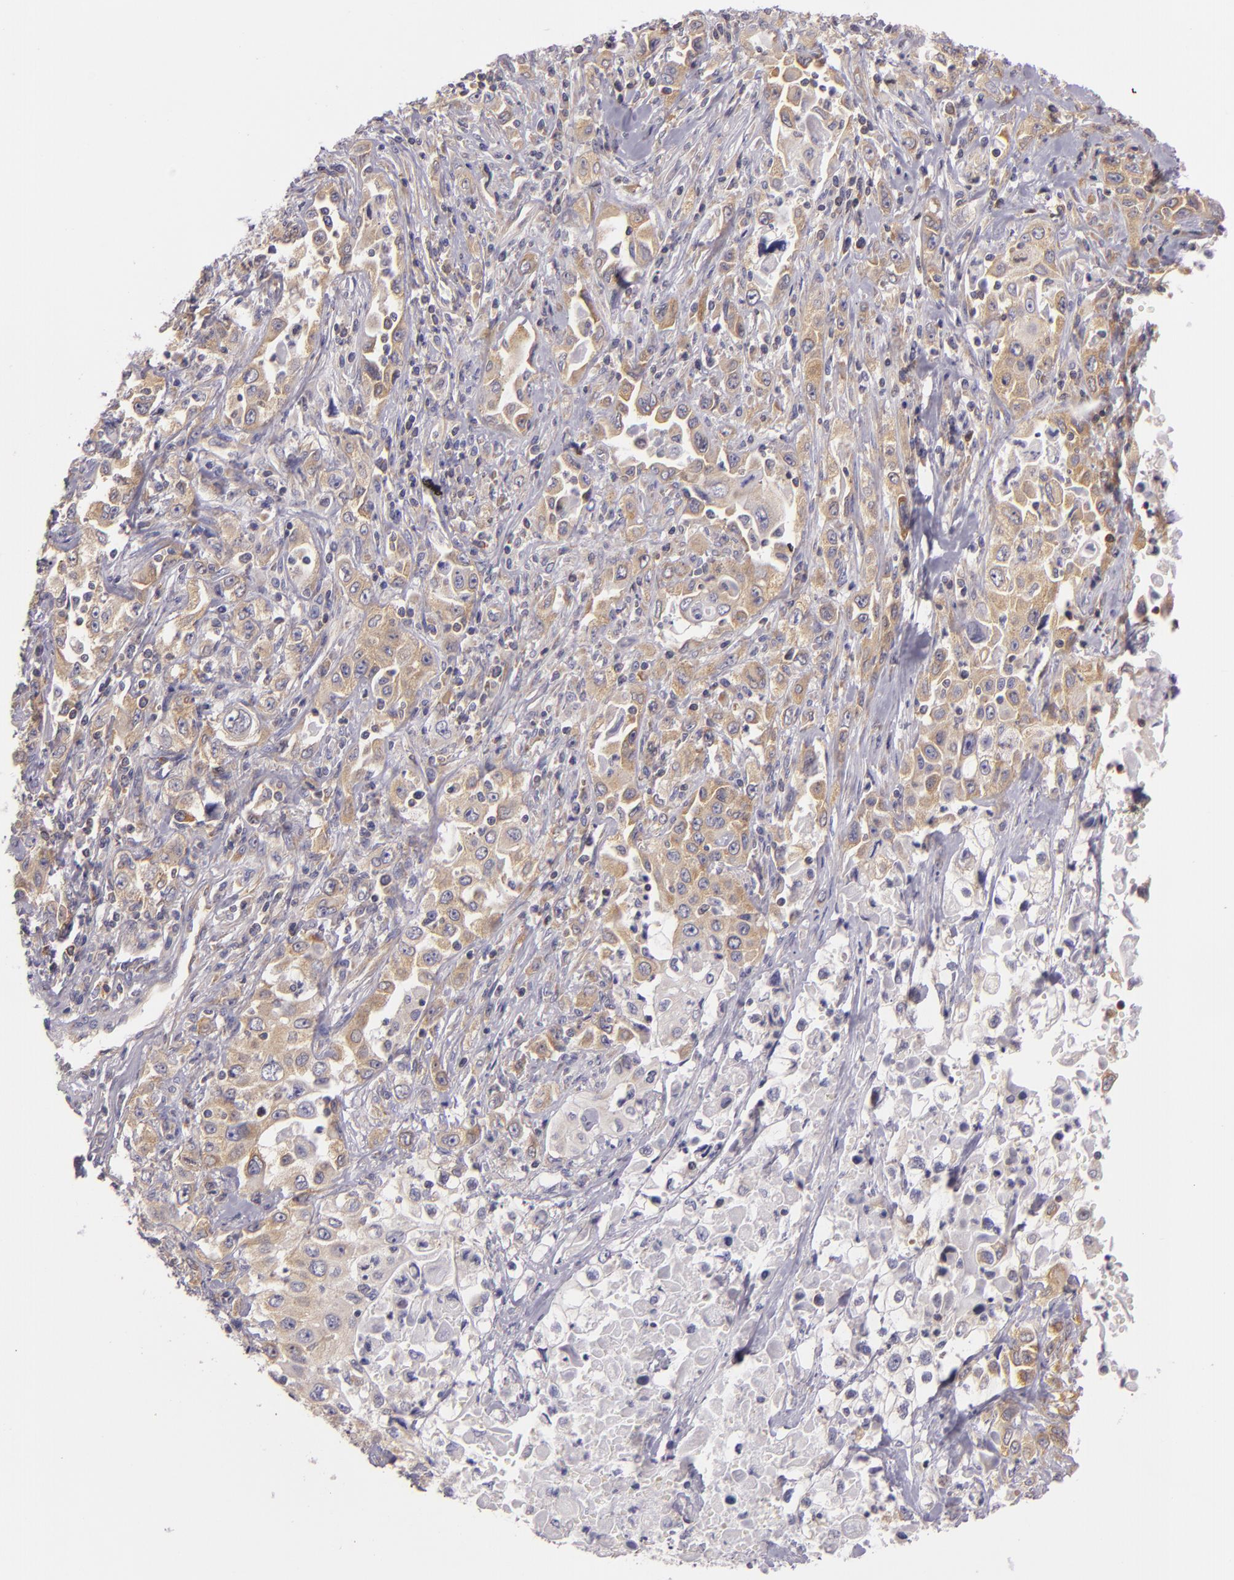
{"staining": {"intensity": "moderate", "quantity": "25%-75%", "location": "cytoplasmic/membranous"}, "tissue": "pancreatic cancer", "cell_type": "Tumor cells", "image_type": "cancer", "snomed": [{"axis": "morphology", "description": "Adenocarcinoma, NOS"}, {"axis": "topography", "description": "Pancreas"}], "caption": "A brown stain shows moderate cytoplasmic/membranous expression of a protein in pancreatic cancer tumor cells.", "gene": "UPF3B", "patient": {"sex": "male", "age": 70}}